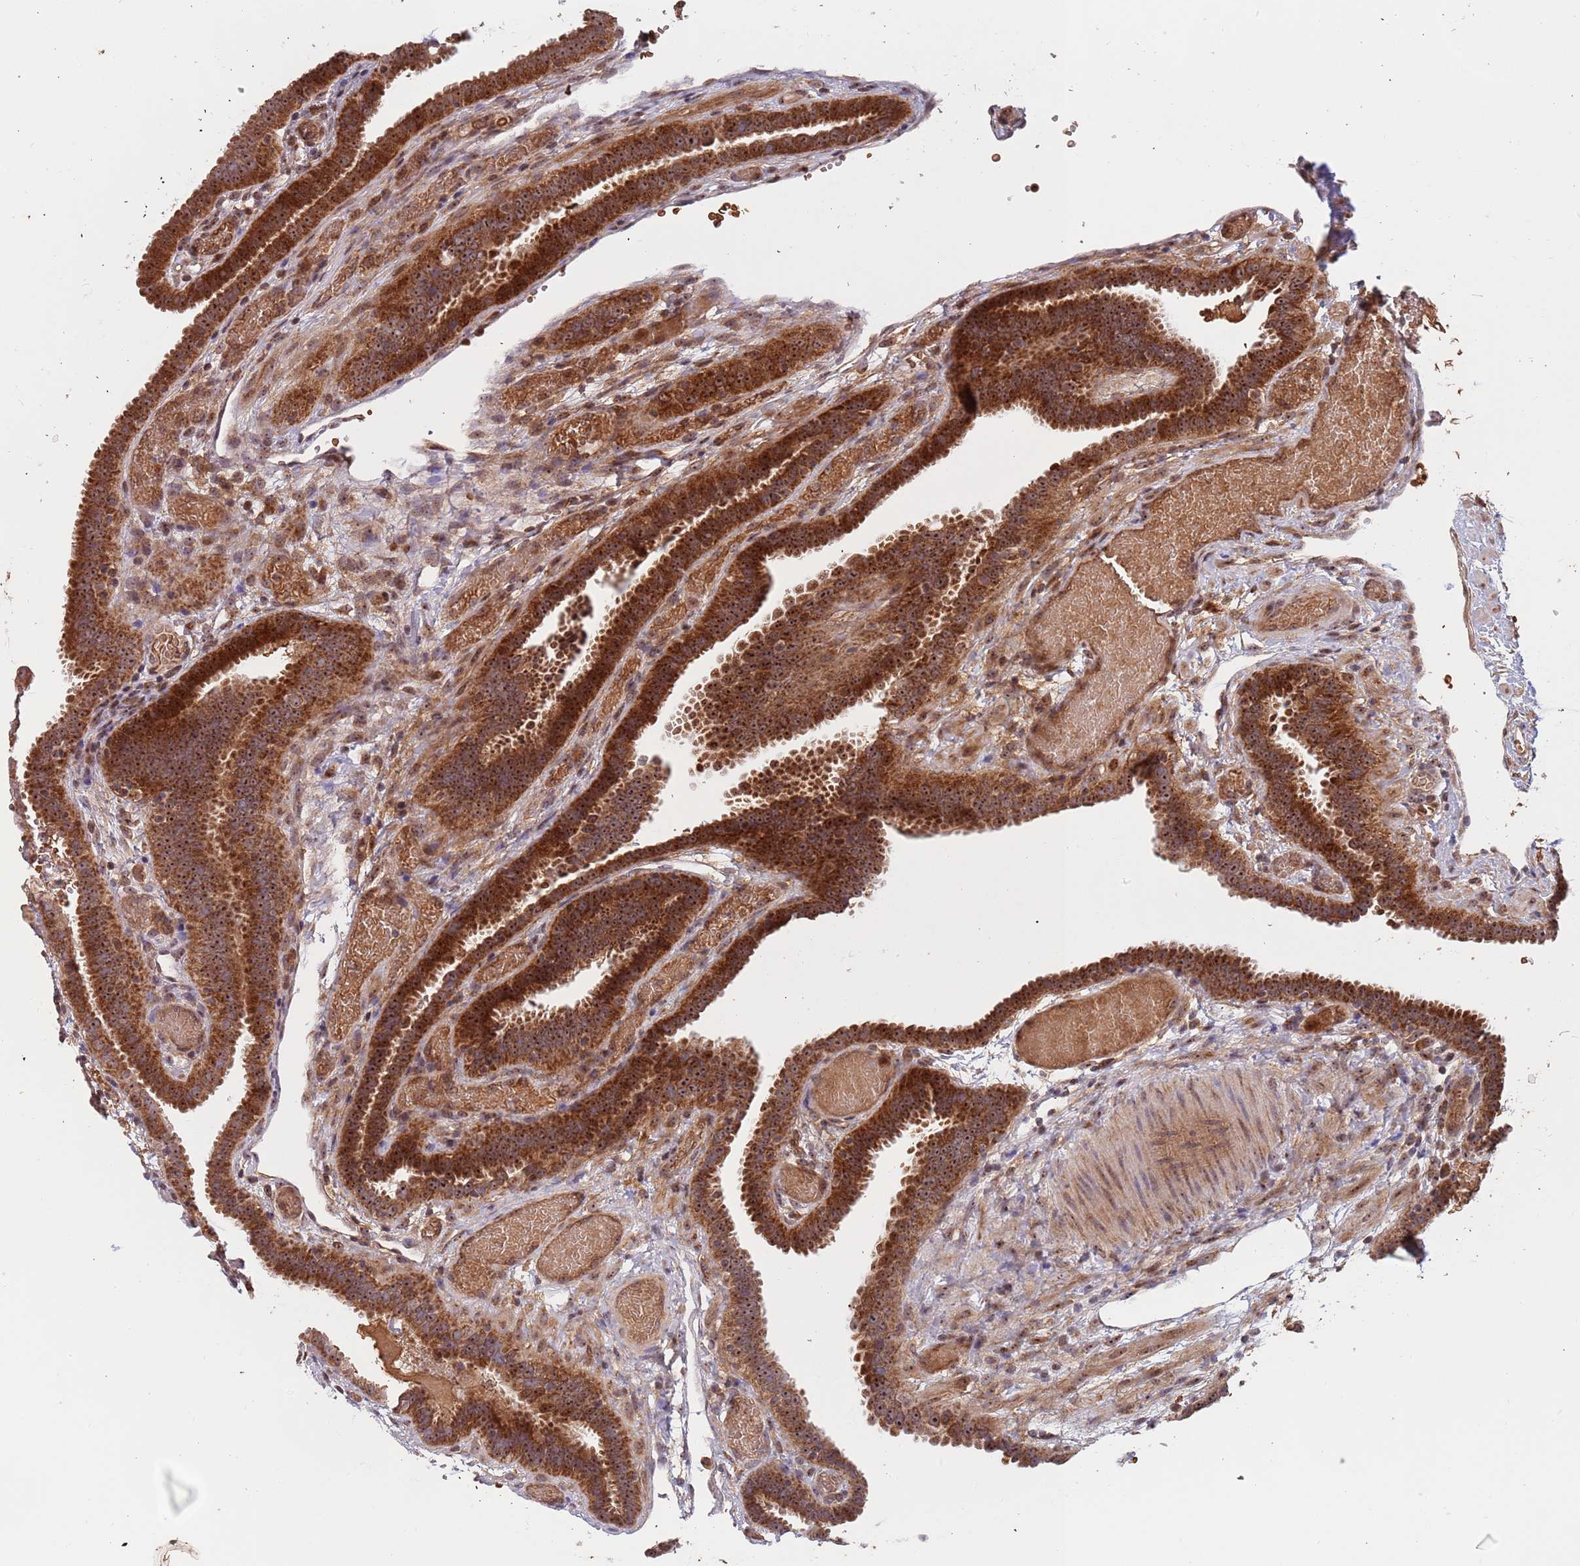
{"staining": {"intensity": "strong", "quantity": "25%-75%", "location": "cytoplasmic/membranous"}, "tissue": "fallopian tube", "cell_type": "Glandular cells", "image_type": "normal", "snomed": [{"axis": "morphology", "description": "Normal tissue, NOS"}, {"axis": "topography", "description": "Fallopian tube"}], "caption": "Immunohistochemical staining of benign fallopian tube exhibits 25%-75% levels of strong cytoplasmic/membranous protein expression in about 25%-75% of glandular cells. (DAB (3,3'-diaminobenzidine) IHC, brown staining for protein, blue staining for nuclei).", "gene": "DCHS1", "patient": {"sex": "female", "age": 37}}